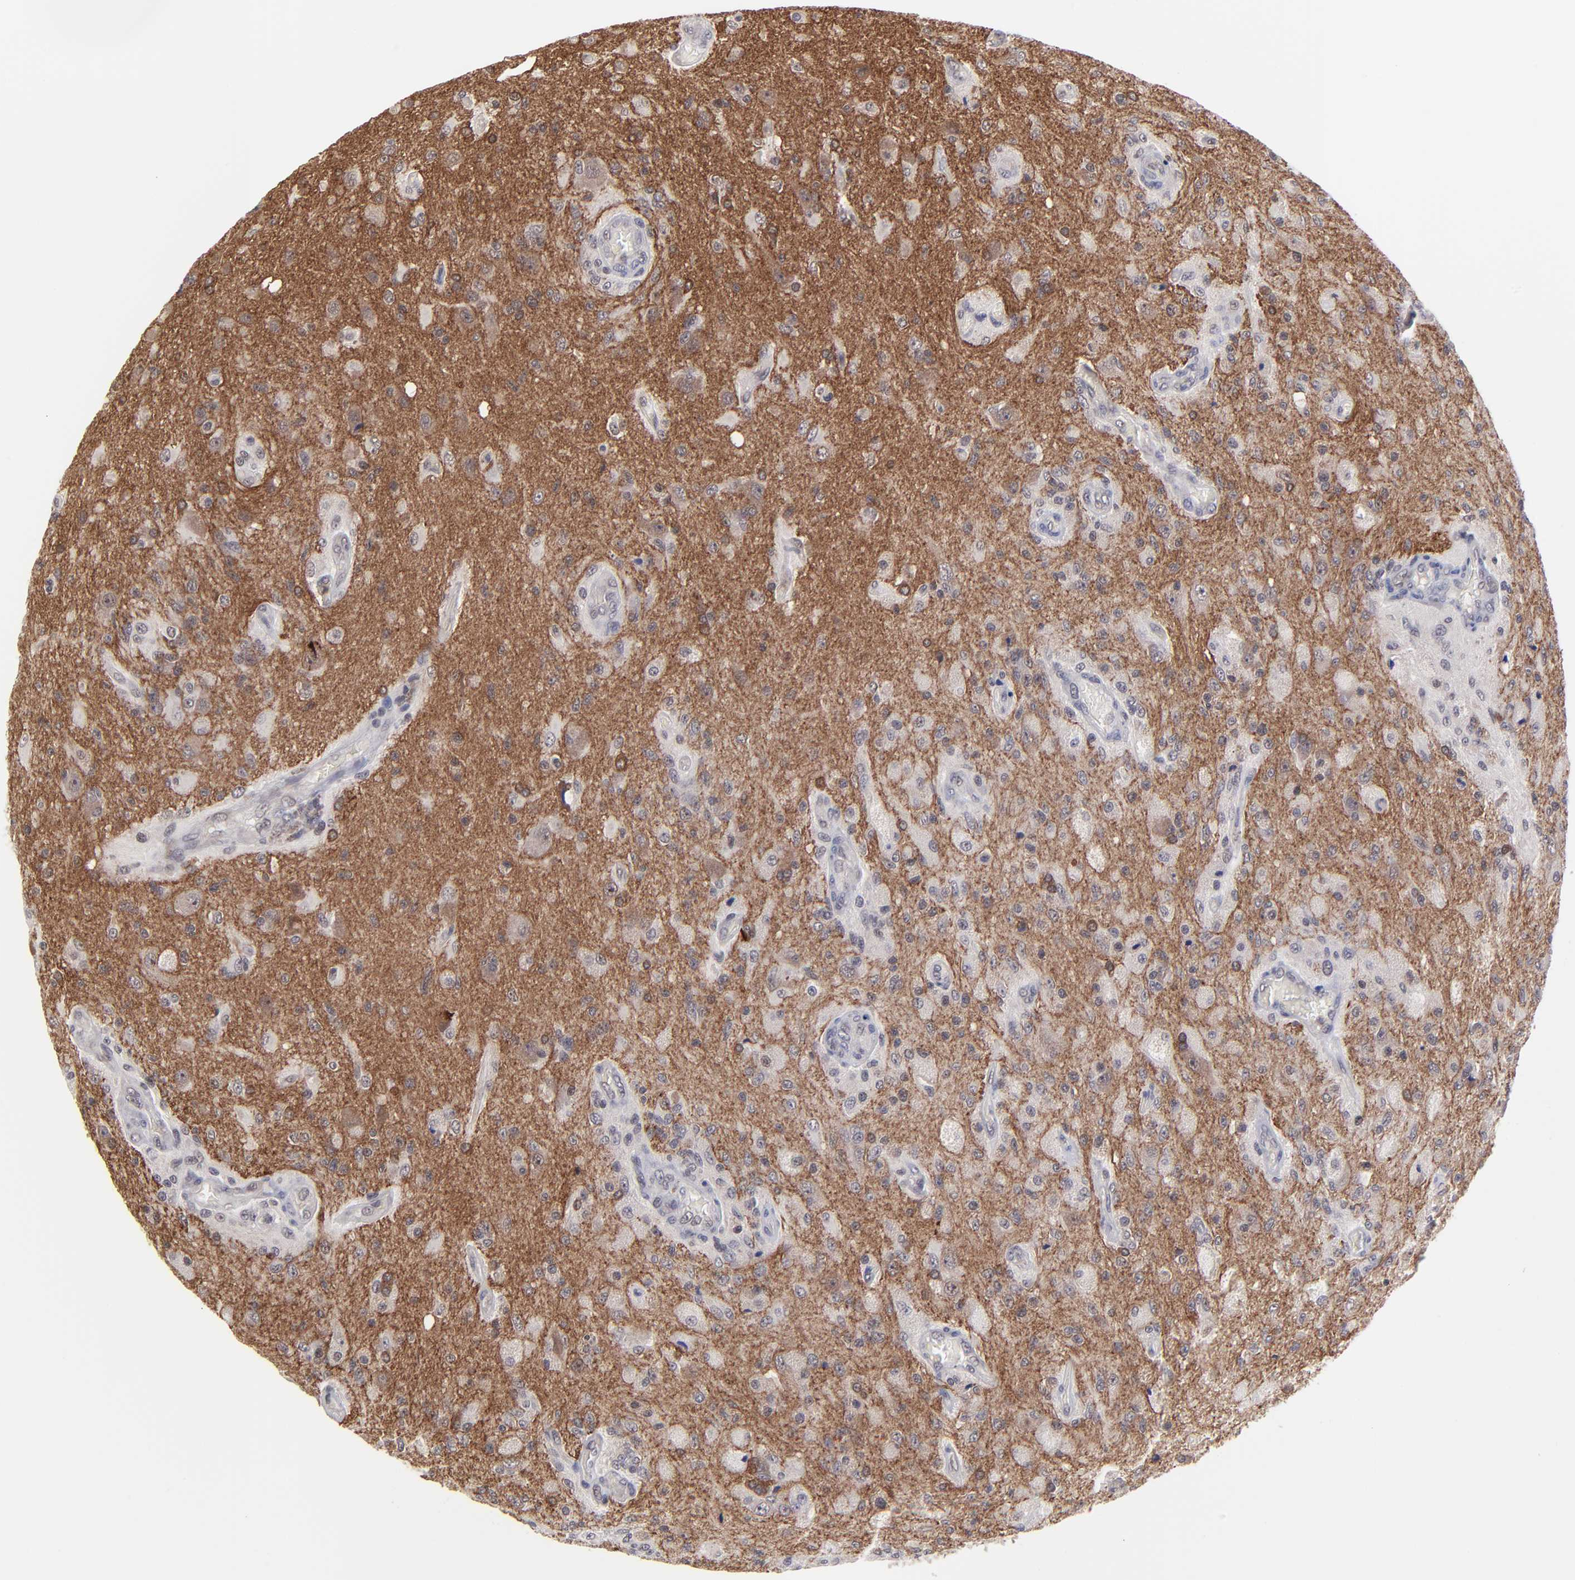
{"staining": {"intensity": "weak", "quantity": "<25%", "location": "cytoplasmic/membranous"}, "tissue": "glioma", "cell_type": "Tumor cells", "image_type": "cancer", "snomed": [{"axis": "morphology", "description": "Normal tissue, NOS"}, {"axis": "morphology", "description": "Glioma, malignant, High grade"}, {"axis": "topography", "description": "Cerebral cortex"}], "caption": "There is no significant positivity in tumor cells of glioma.", "gene": "ZNF419", "patient": {"sex": "male", "age": 77}}